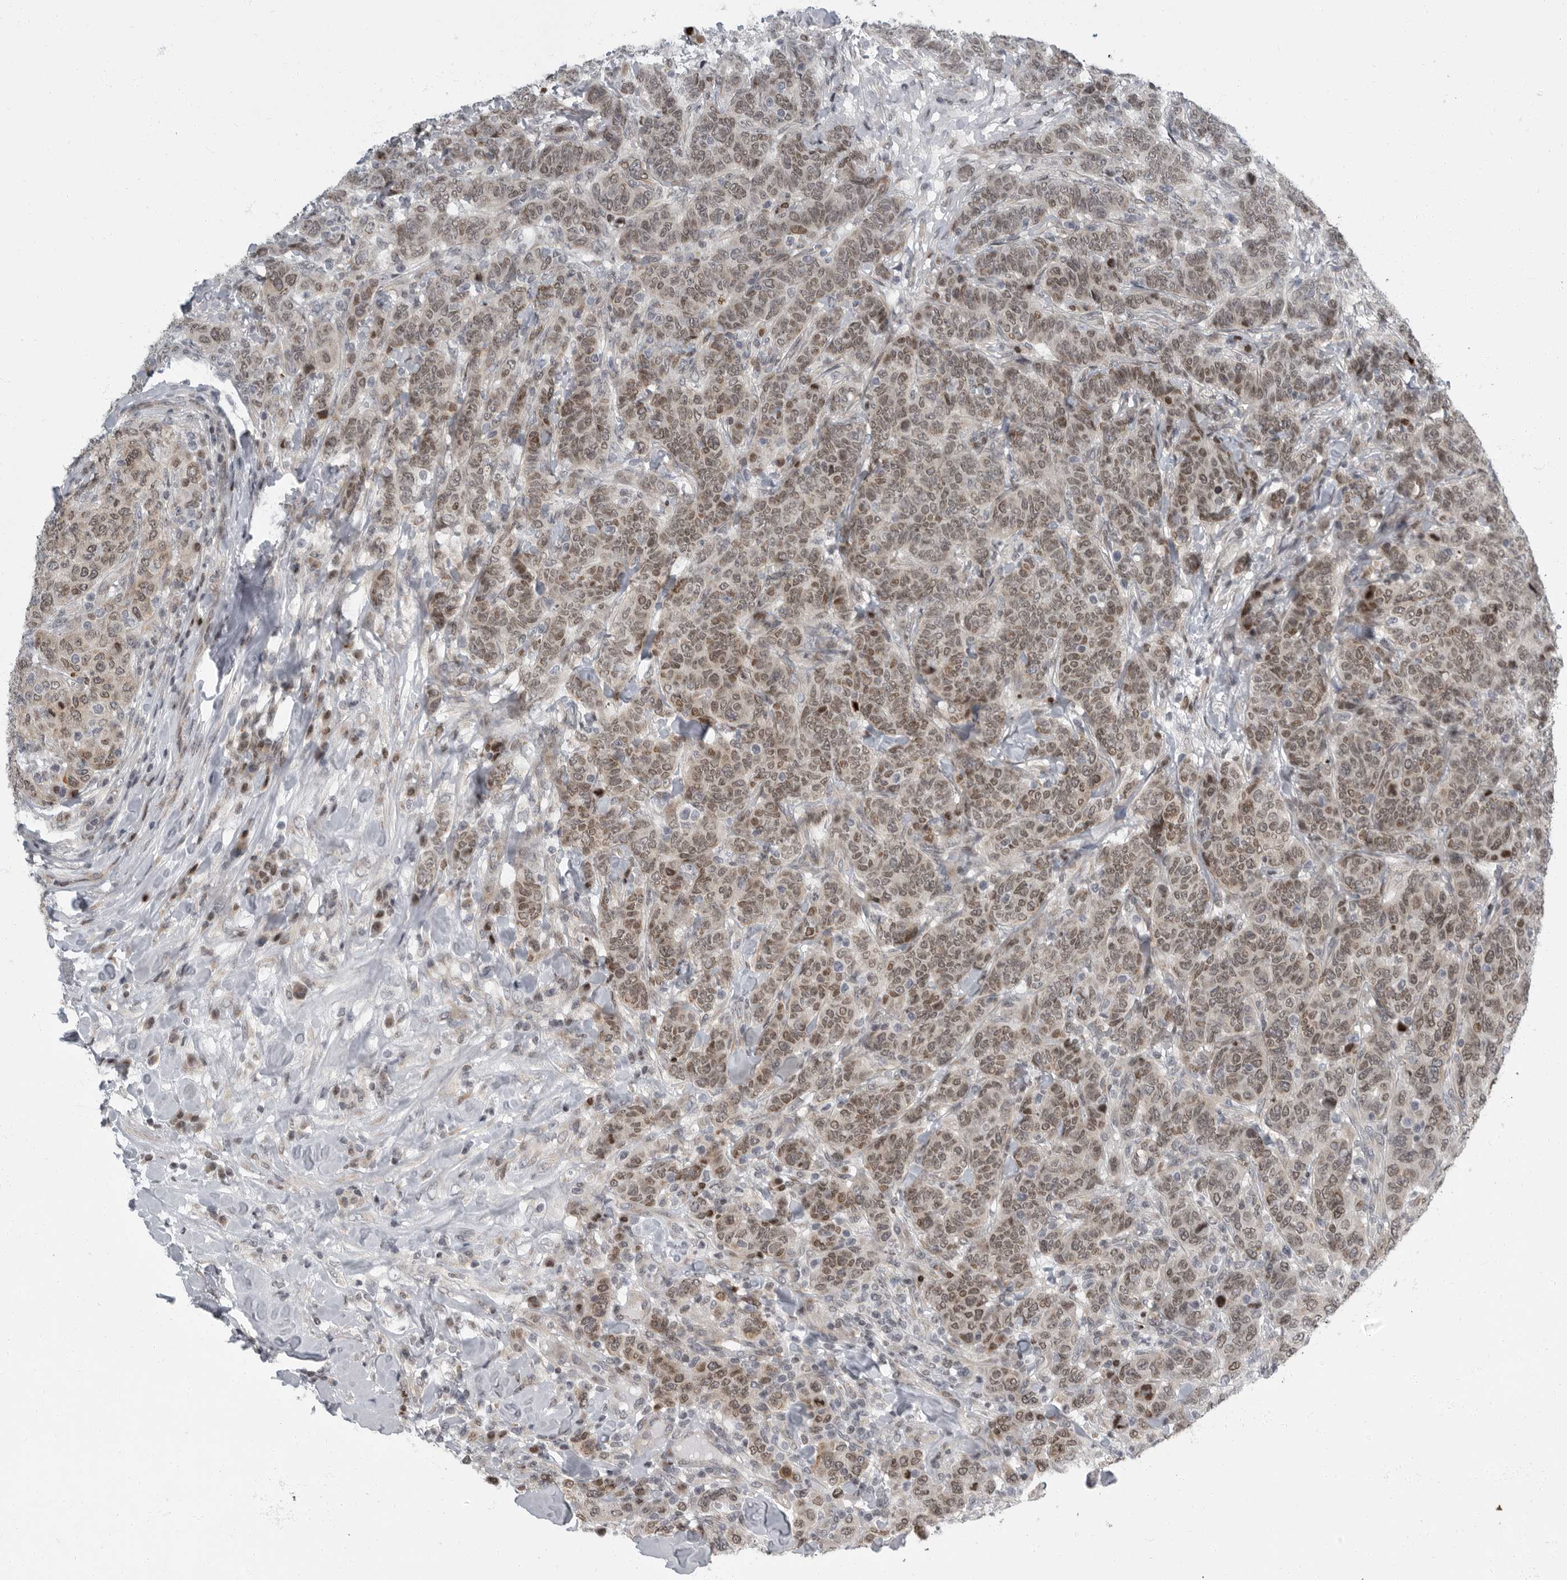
{"staining": {"intensity": "weak", "quantity": ">75%", "location": "cytoplasmic/membranous,nuclear"}, "tissue": "breast cancer", "cell_type": "Tumor cells", "image_type": "cancer", "snomed": [{"axis": "morphology", "description": "Duct carcinoma"}, {"axis": "topography", "description": "Breast"}], "caption": "Tumor cells demonstrate weak cytoplasmic/membranous and nuclear positivity in approximately >75% of cells in breast intraductal carcinoma.", "gene": "EVI5", "patient": {"sex": "female", "age": 37}}